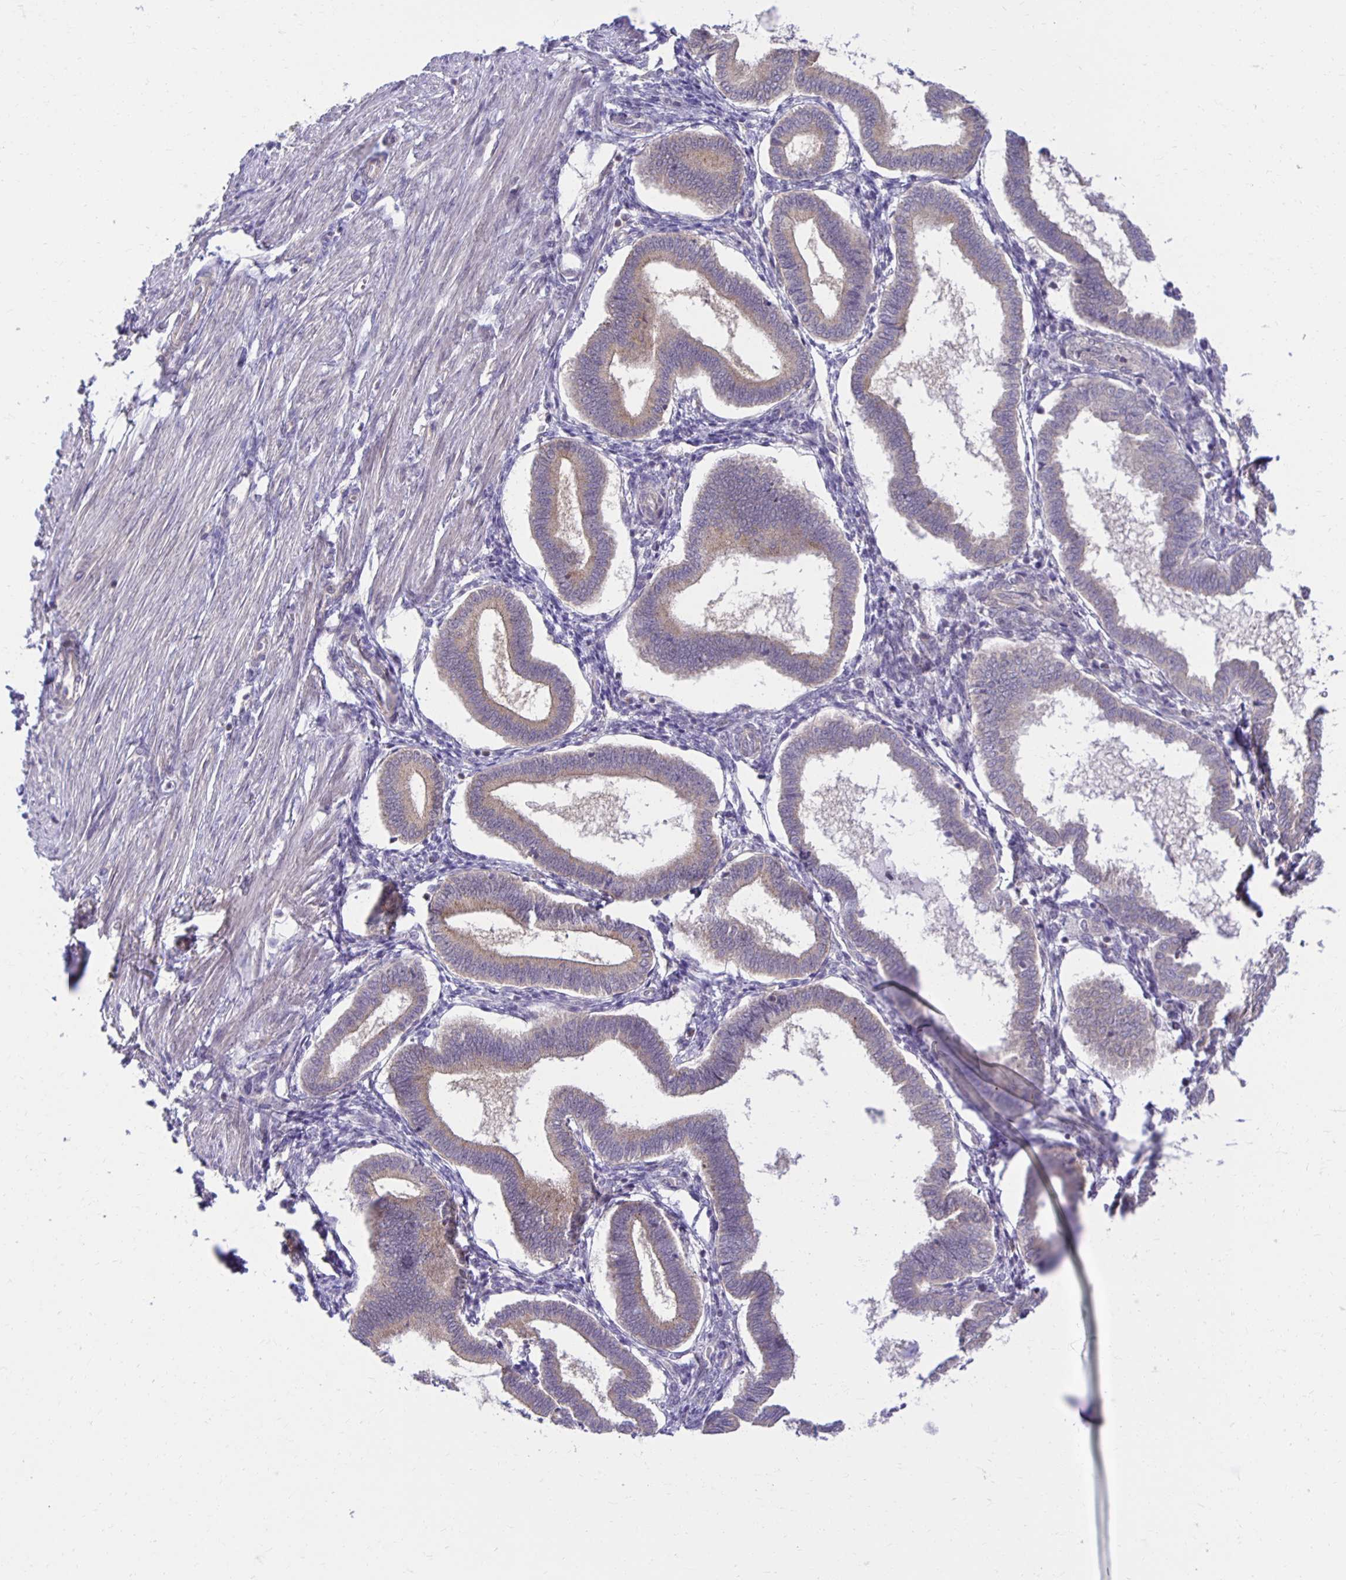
{"staining": {"intensity": "weak", "quantity": "<25%", "location": "cytoplasmic/membranous"}, "tissue": "endometrium", "cell_type": "Cells in endometrial stroma", "image_type": "normal", "snomed": [{"axis": "morphology", "description": "Normal tissue, NOS"}, {"axis": "topography", "description": "Endometrium"}], "caption": "Immunohistochemistry (IHC) of benign endometrium exhibits no positivity in cells in endometrial stroma.", "gene": "MIEN1", "patient": {"sex": "female", "age": 24}}